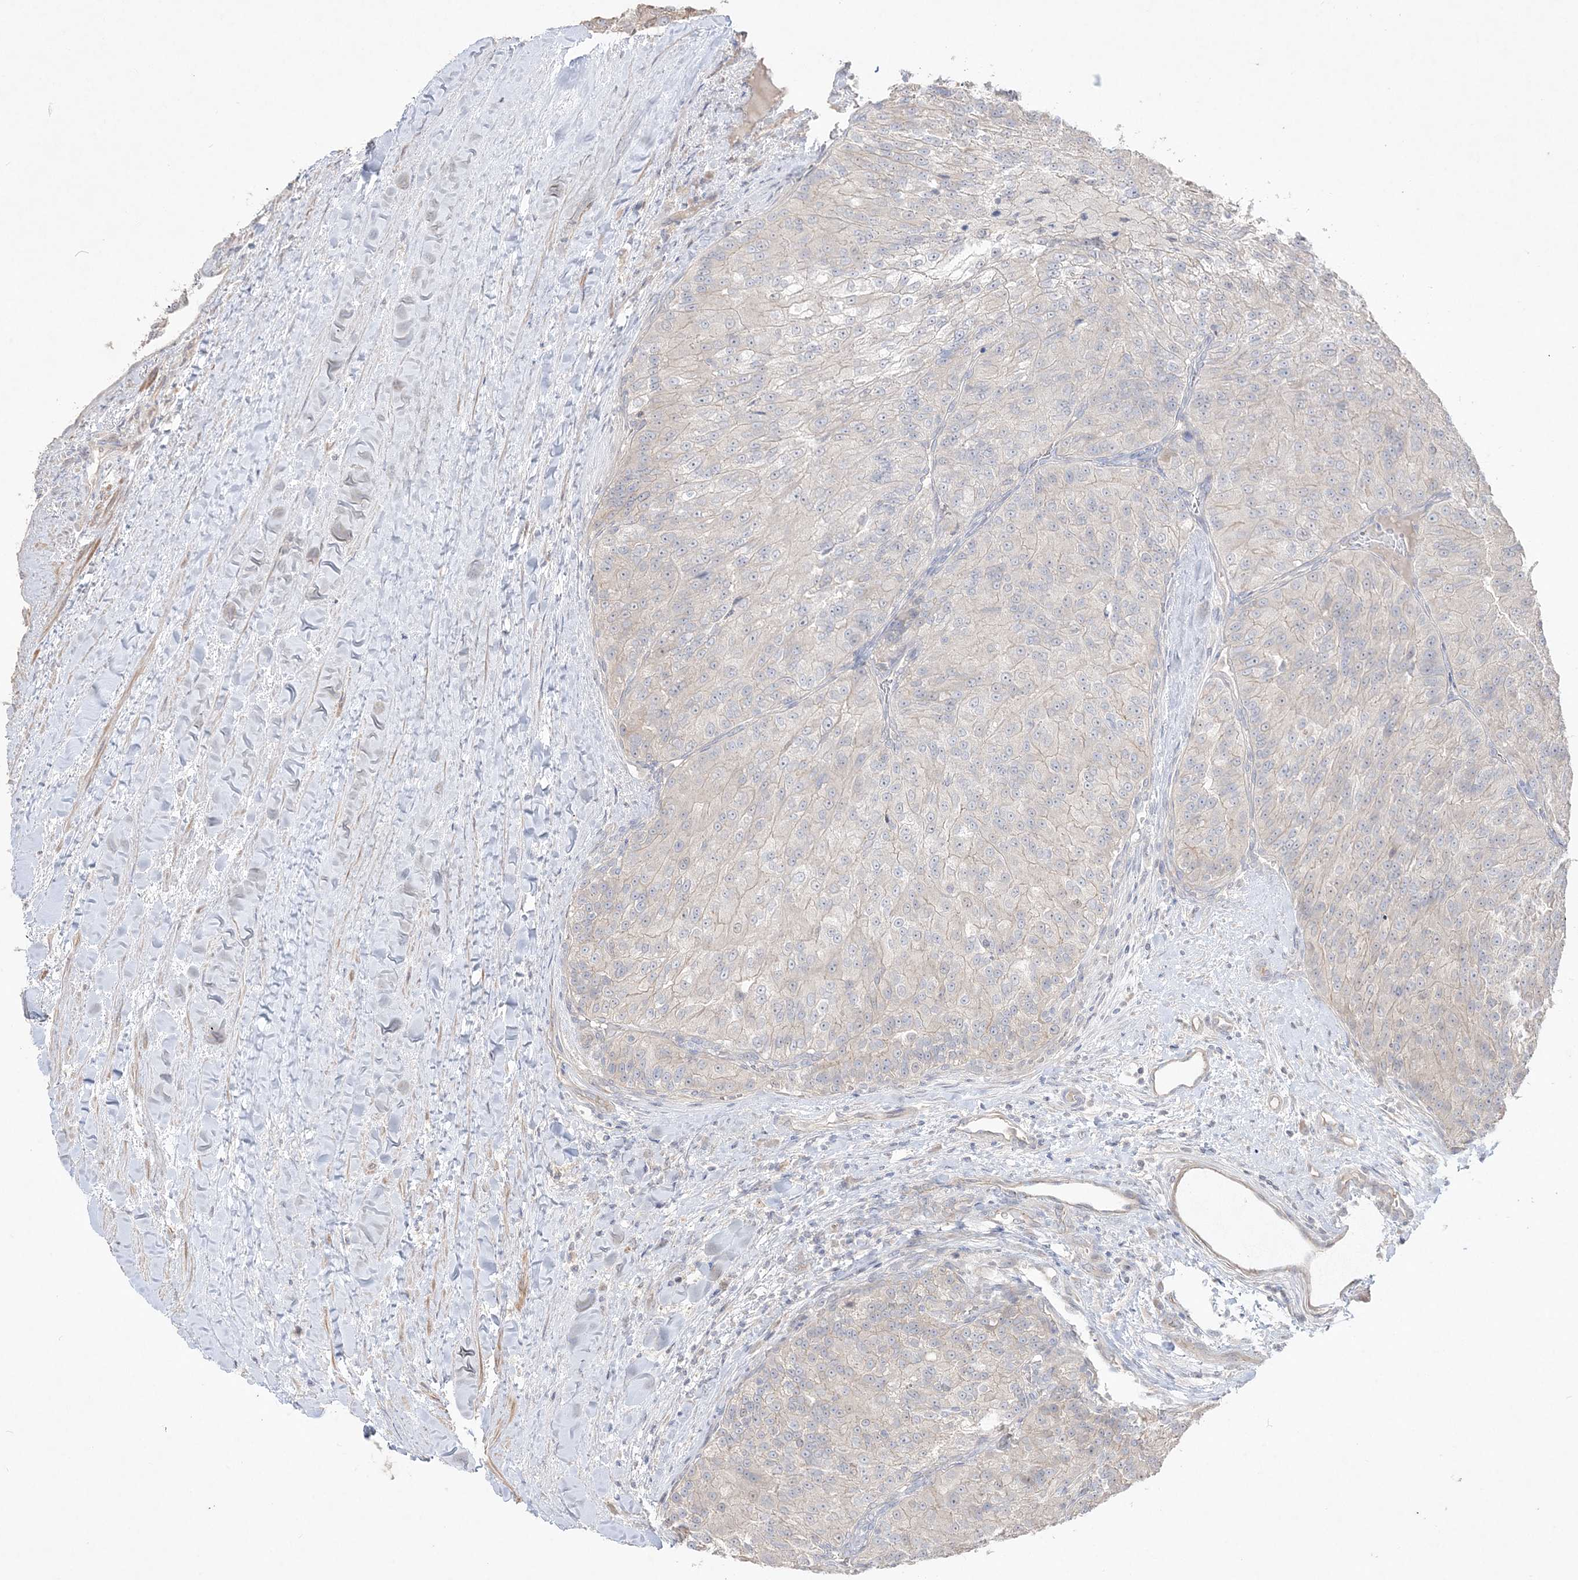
{"staining": {"intensity": "negative", "quantity": "none", "location": "none"}, "tissue": "renal cancer", "cell_type": "Tumor cells", "image_type": "cancer", "snomed": [{"axis": "morphology", "description": "Adenocarcinoma, NOS"}, {"axis": "topography", "description": "Kidney"}], "caption": "Tumor cells show no significant protein positivity in renal adenocarcinoma.", "gene": "SH3BP4", "patient": {"sex": "female", "age": 63}}